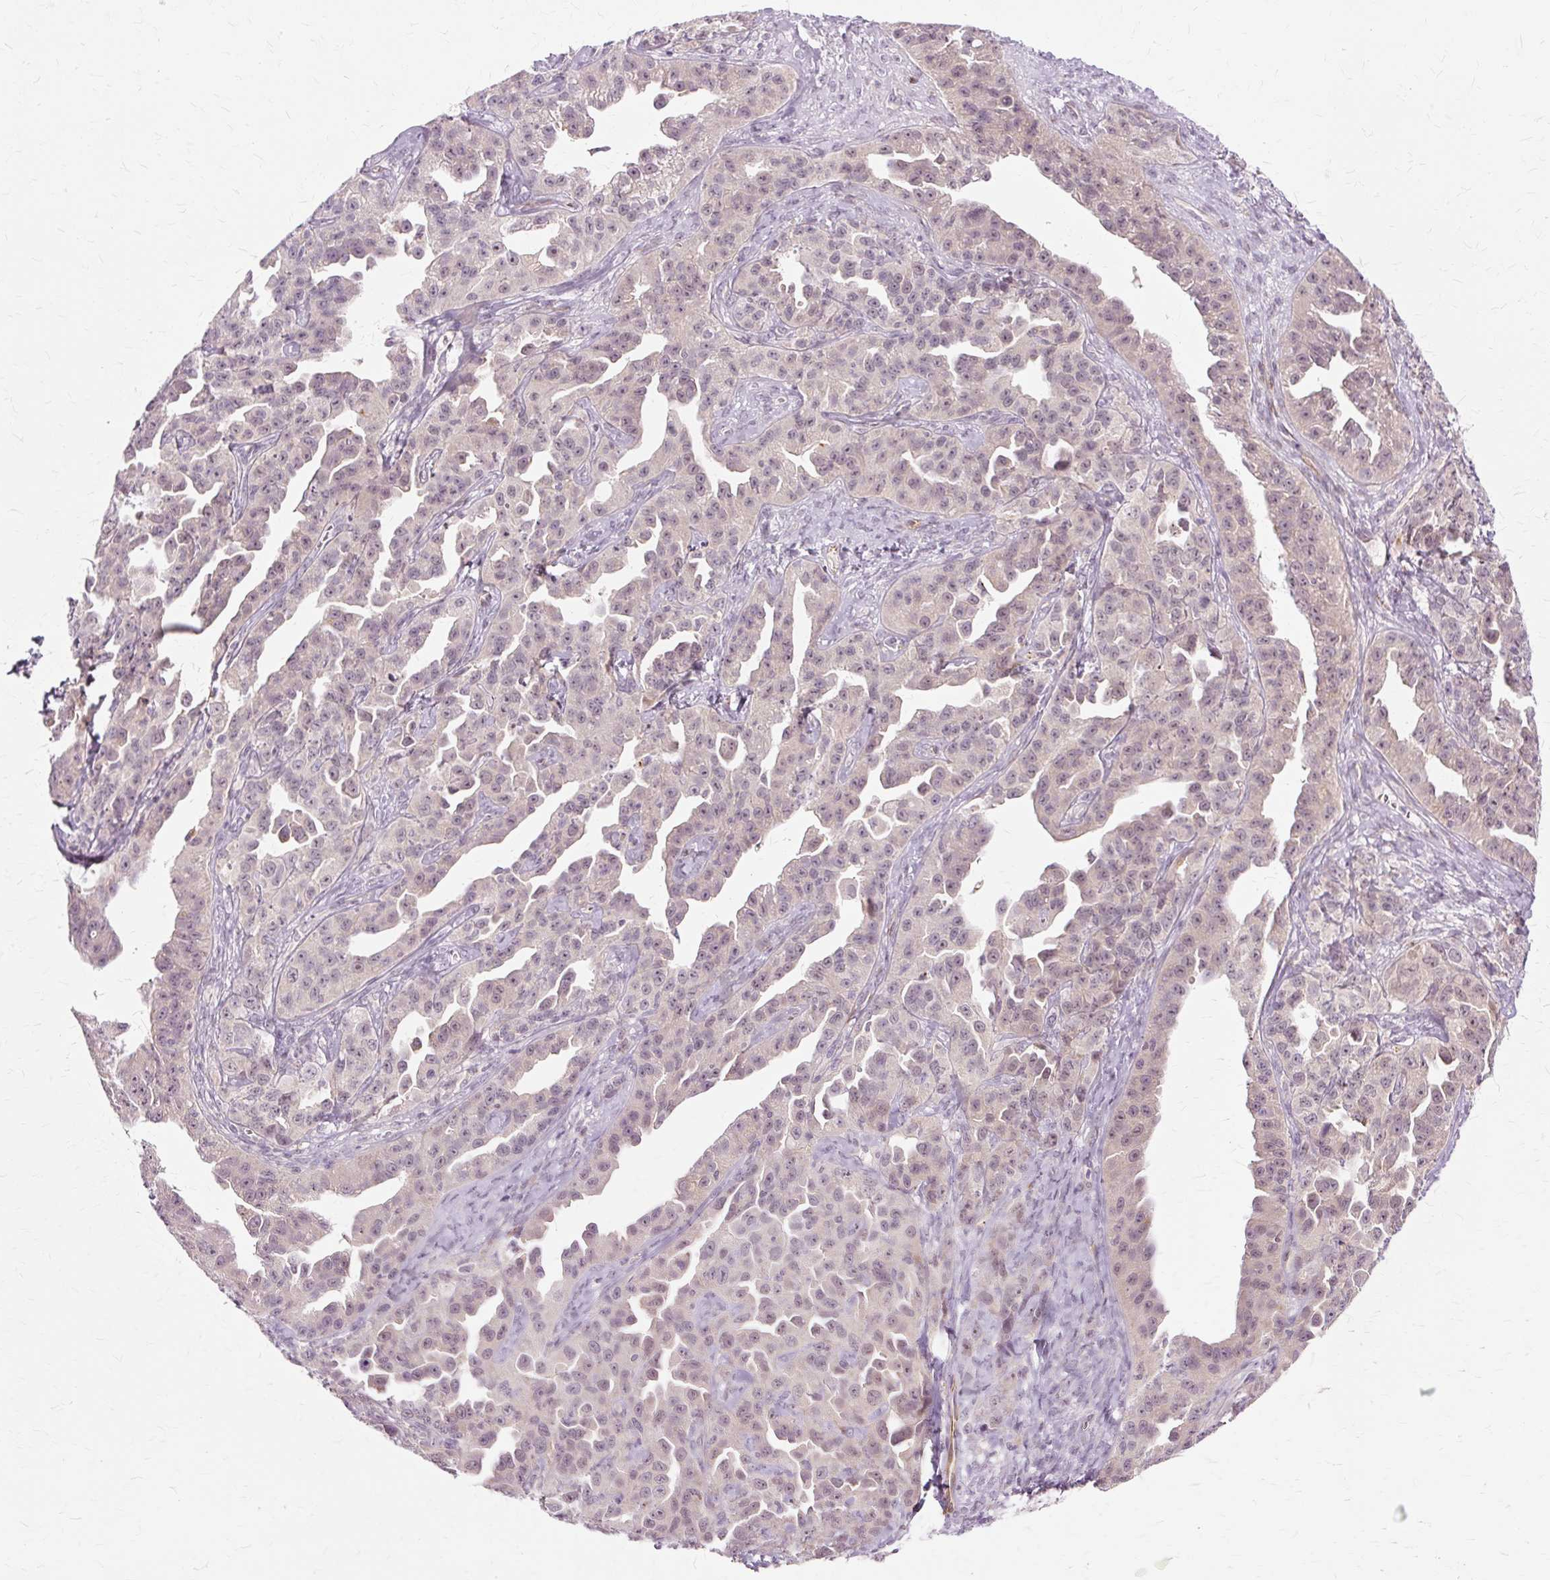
{"staining": {"intensity": "weak", "quantity": "25%-75%", "location": "nuclear"}, "tissue": "ovarian cancer", "cell_type": "Tumor cells", "image_type": "cancer", "snomed": [{"axis": "morphology", "description": "Cystadenocarcinoma, serous, NOS"}, {"axis": "topography", "description": "Ovary"}], "caption": "Tumor cells demonstrate low levels of weak nuclear positivity in approximately 25%-75% of cells in human ovarian cancer.", "gene": "MMACHC", "patient": {"sex": "female", "age": 75}}